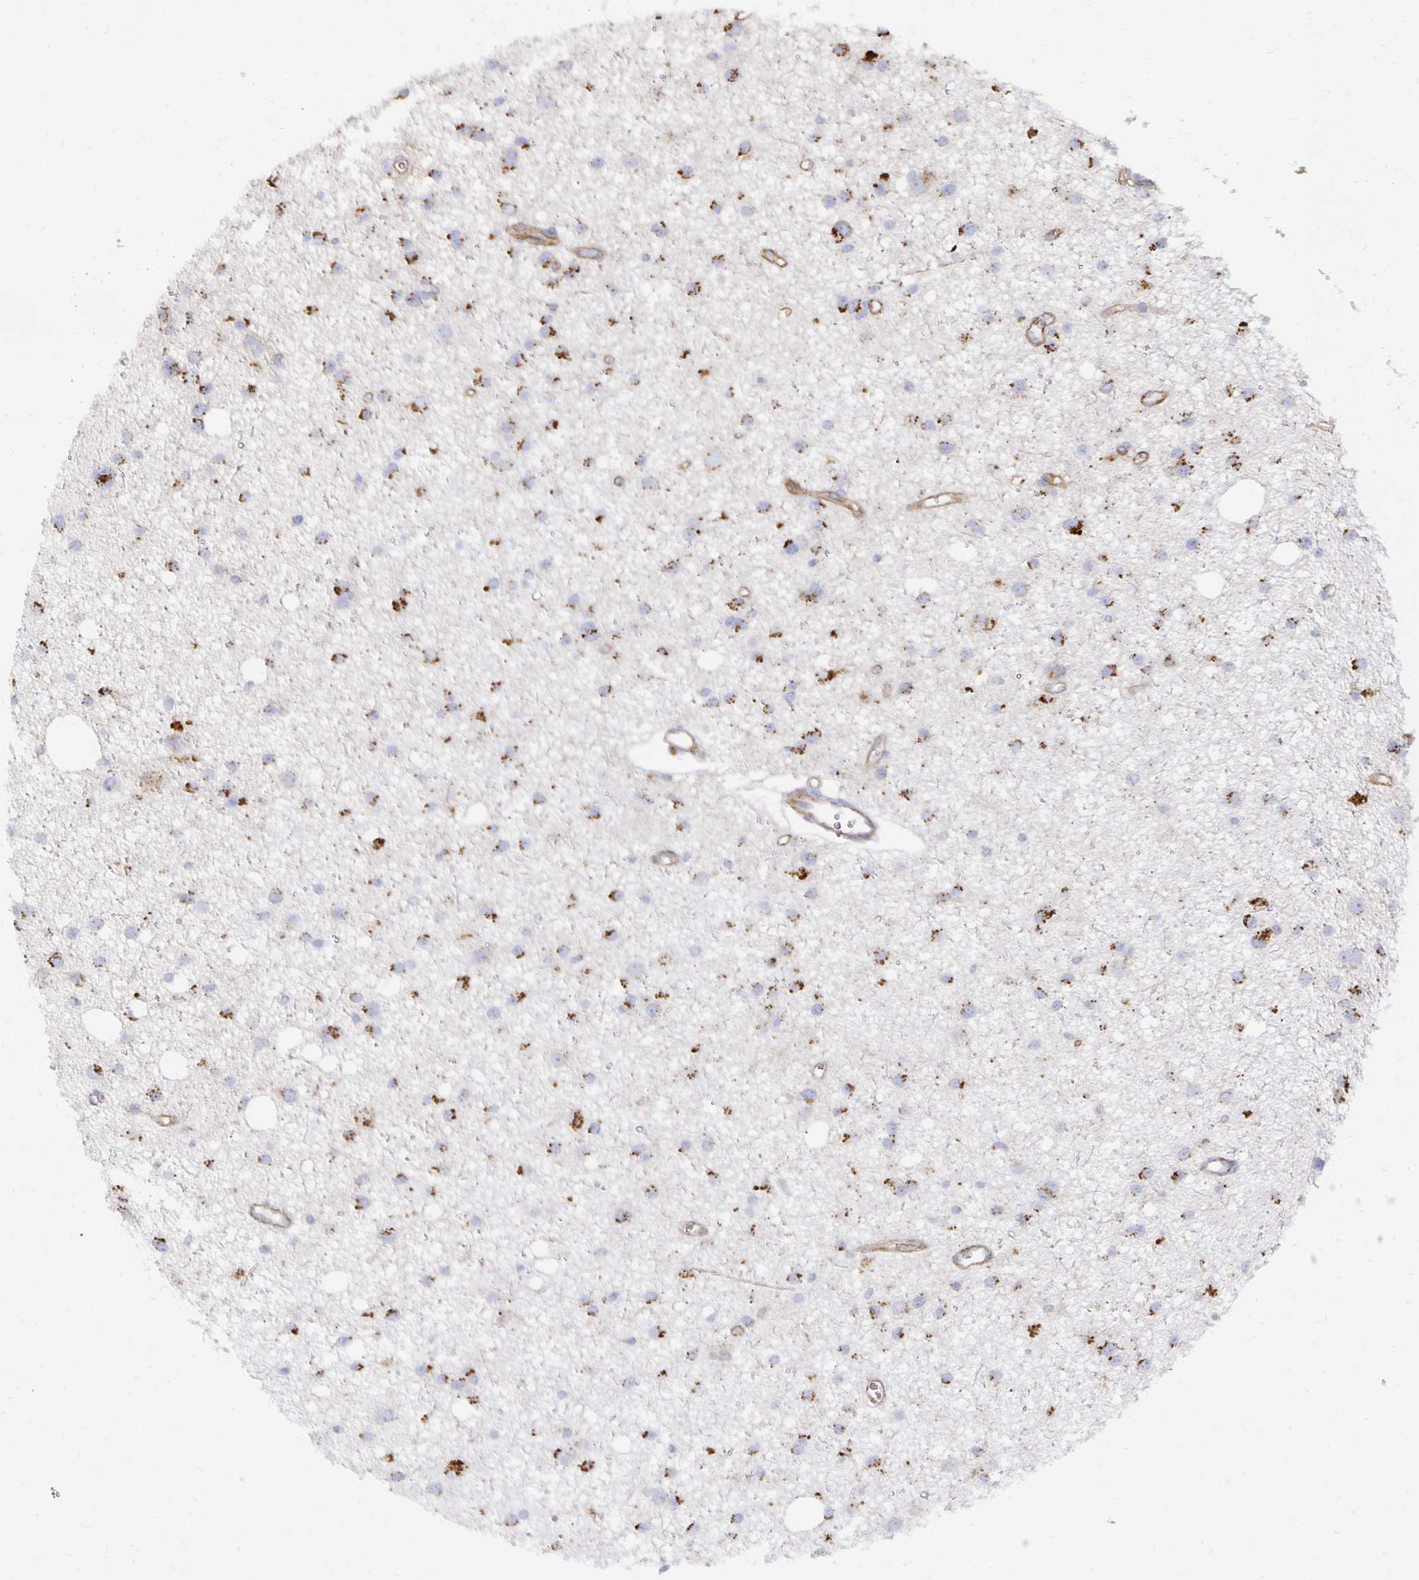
{"staining": {"intensity": "strong", "quantity": ">75%", "location": "cytoplasmic/membranous"}, "tissue": "glioma", "cell_type": "Tumor cells", "image_type": "cancer", "snomed": [{"axis": "morphology", "description": "Glioma, malignant, High grade"}, {"axis": "topography", "description": "Brain"}], "caption": "Human malignant glioma (high-grade) stained with a brown dye exhibits strong cytoplasmic/membranous positive positivity in approximately >75% of tumor cells.", "gene": "TAAR1", "patient": {"sex": "male", "age": 23}}